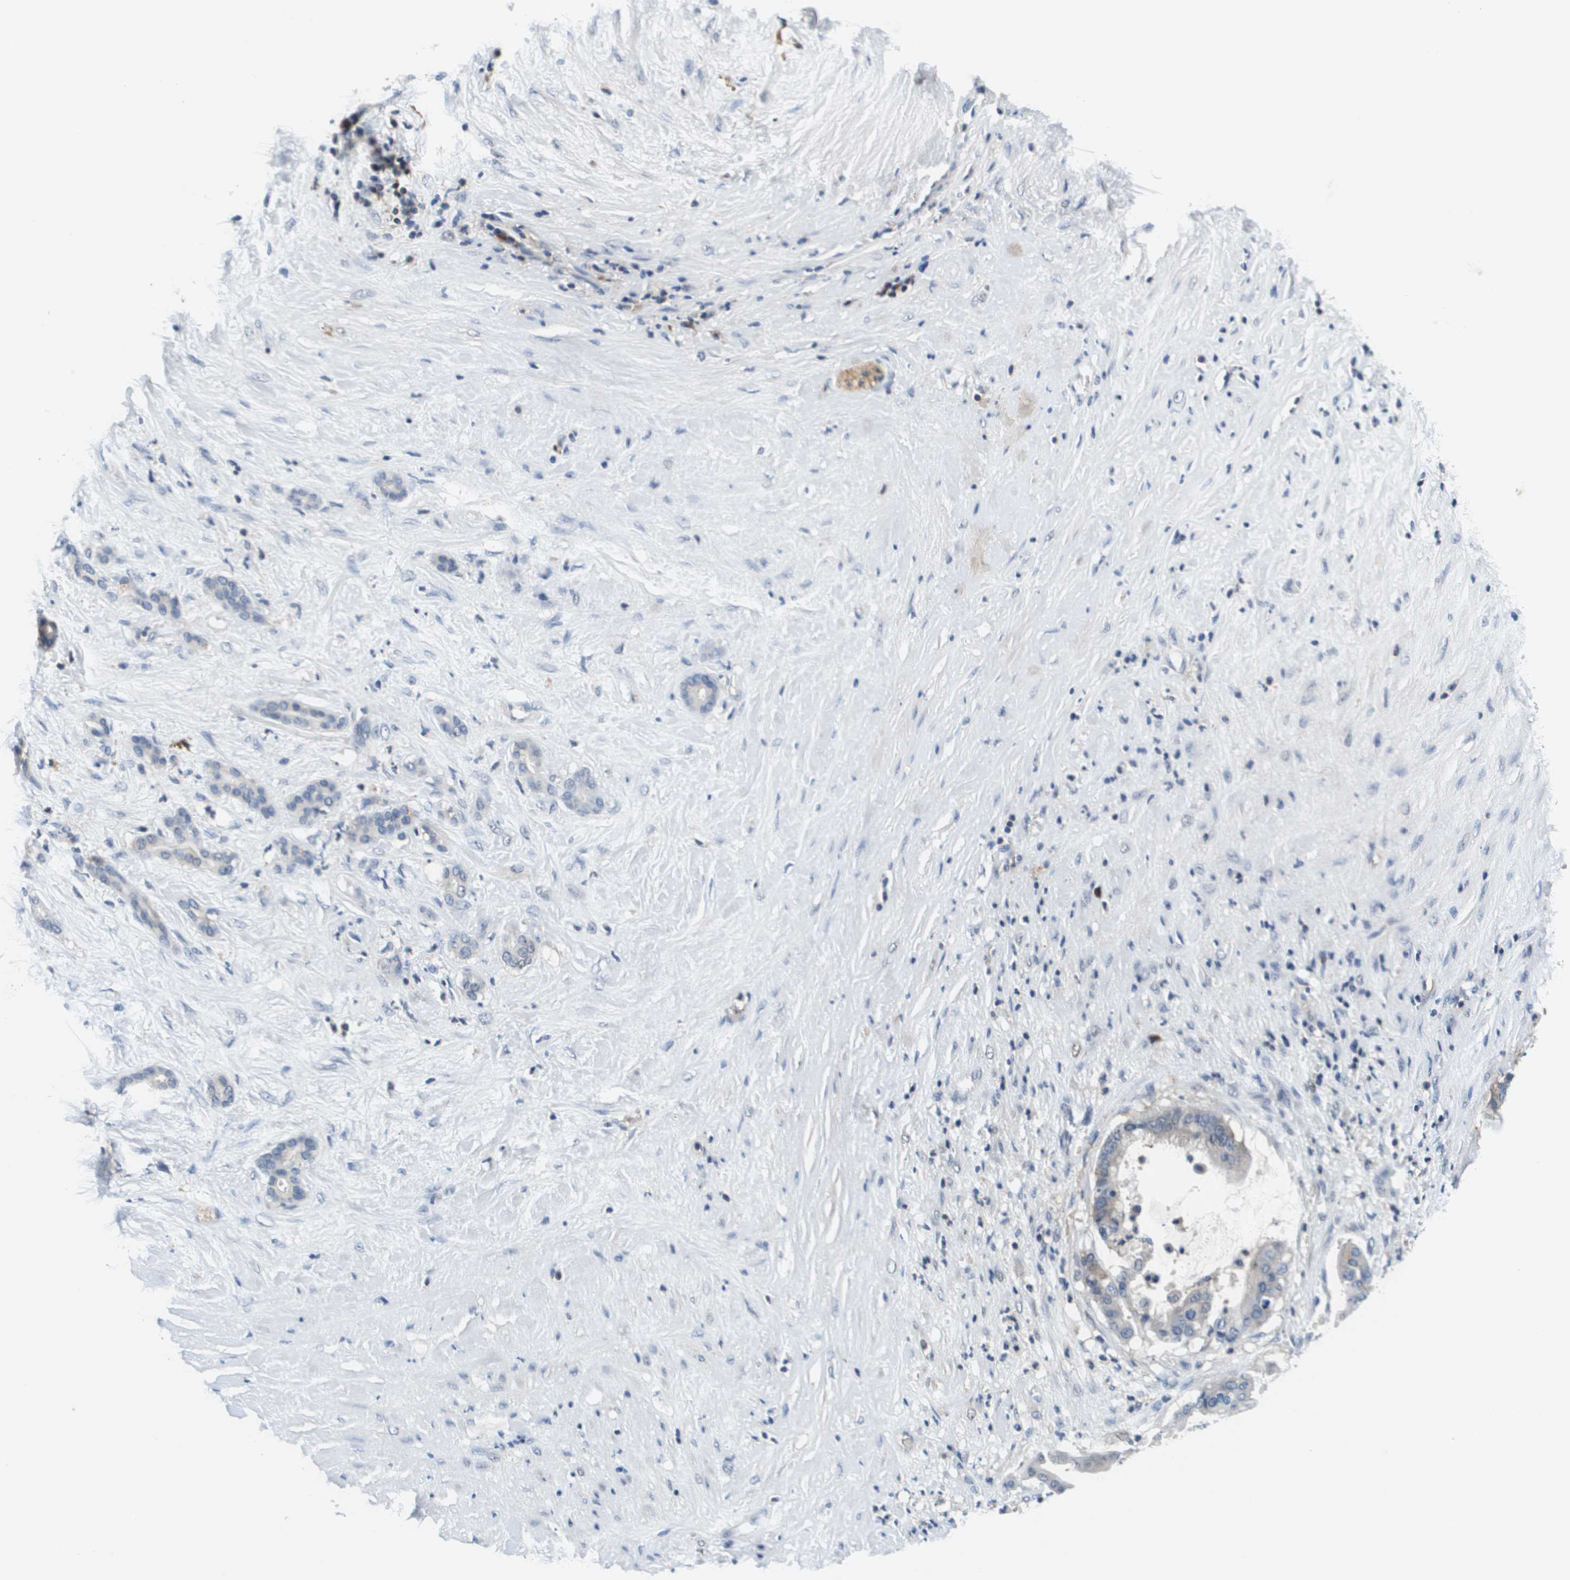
{"staining": {"intensity": "negative", "quantity": "none", "location": "none"}, "tissue": "pancreatic cancer", "cell_type": "Tumor cells", "image_type": "cancer", "snomed": [{"axis": "morphology", "description": "Adenocarcinoma, NOS"}, {"axis": "topography", "description": "Pancreas"}], "caption": "An immunohistochemistry (IHC) micrograph of pancreatic cancer (adenocarcinoma) is shown. There is no staining in tumor cells of pancreatic cancer (adenocarcinoma).", "gene": "KCNQ5", "patient": {"sex": "male", "age": 41}}